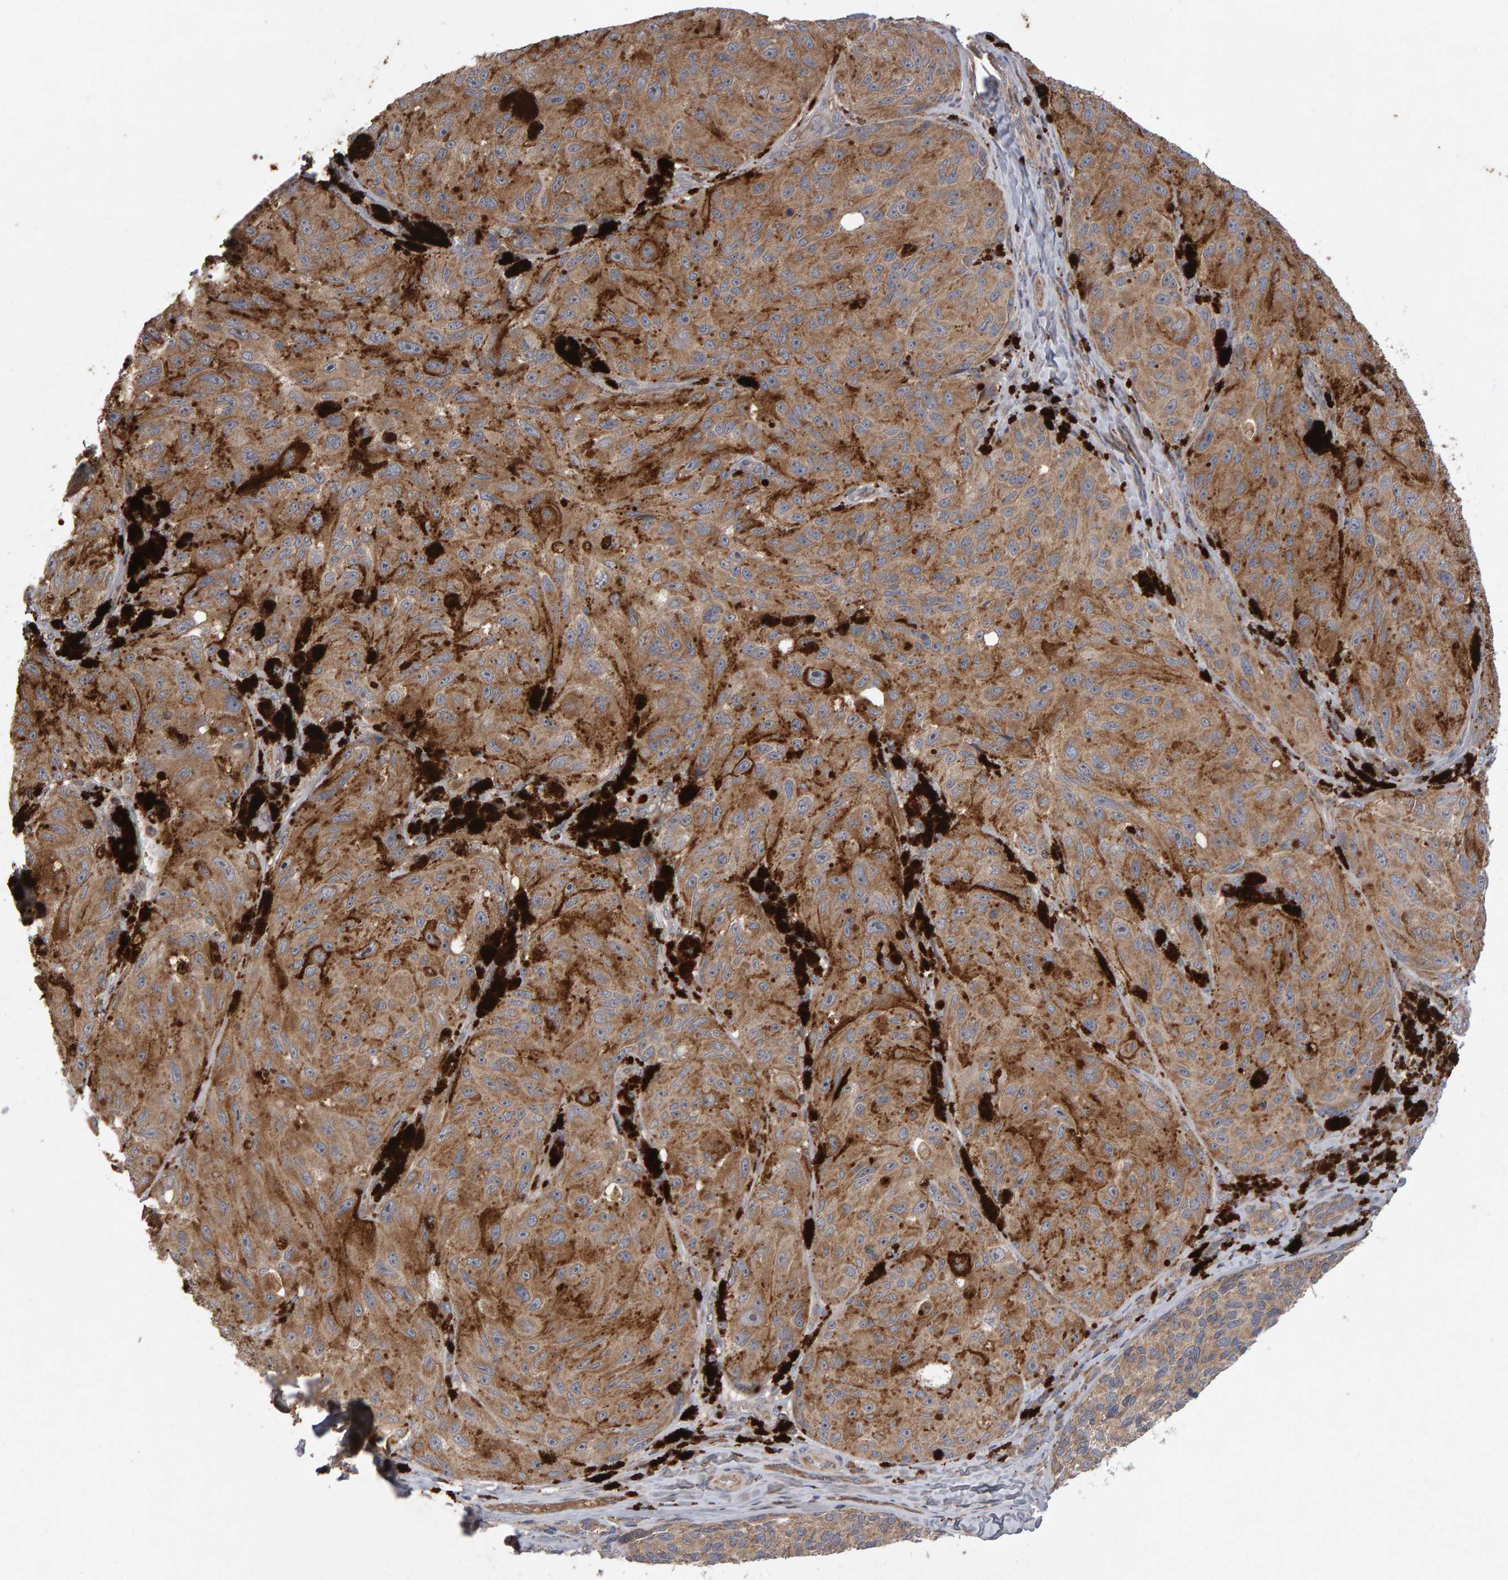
{"staining": {"intensity": "moderate", "quantity": ">75%", "location": "cytoplasmic/membranous"}, "tissue": "melanoma", "cell_type": "Tumor cells", "image_type": "cancer", "snomed": [{"axis": "morphology", "description": "Malignant melanoma, NOS"}, {"axis": "topography", "description": "Skin"}], "caption": "Immunohistochemistry micrograph of melanoma stained for a protein (brown), which demonstrates medium levels of moderate cytoplasmic/membranous positivity in approximately >75% of tumor cells.", "gene": "PGS1", "patient": {"sex": "female", "age": 73}}